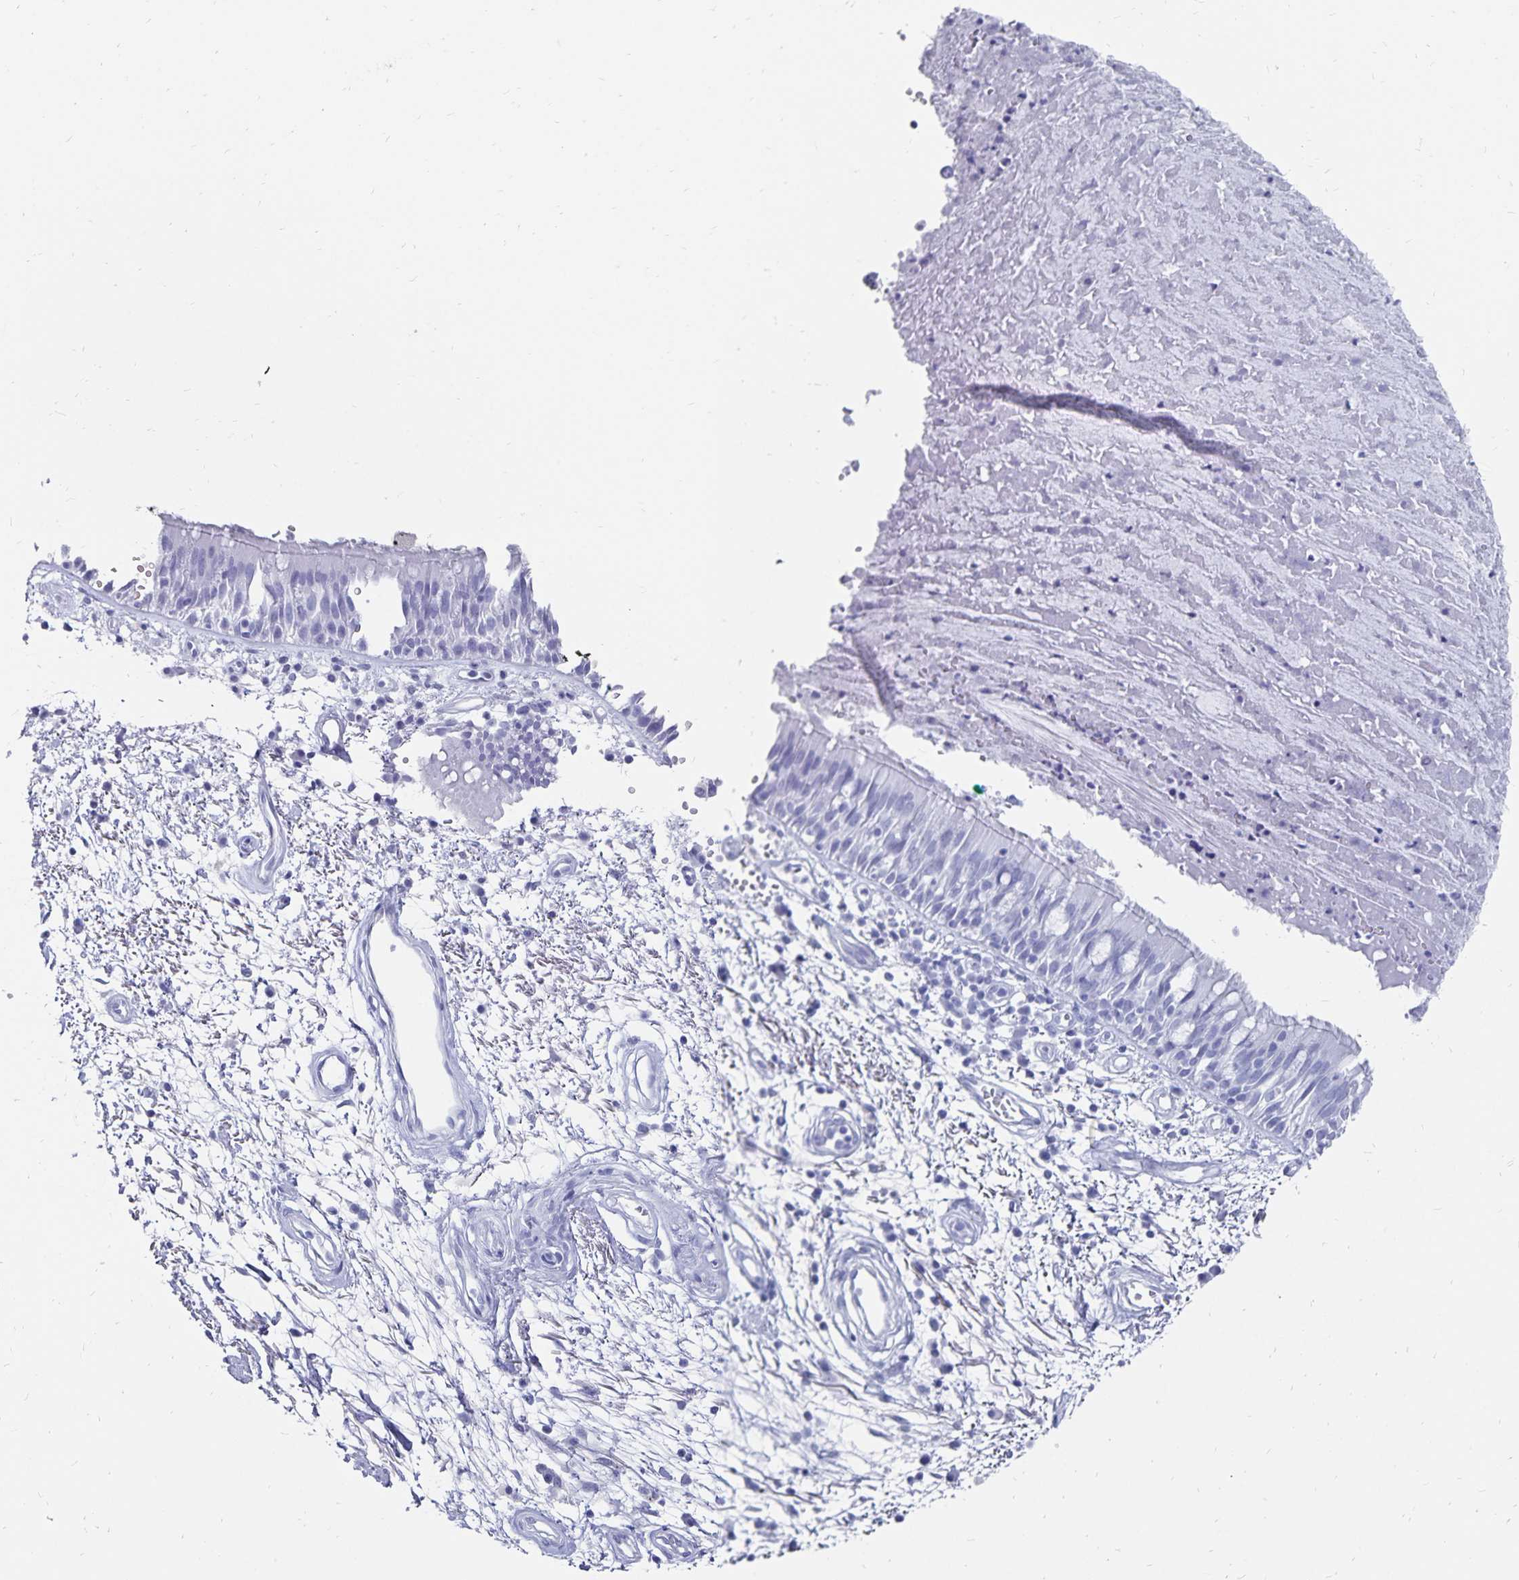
{"staining": {"intensity": "negative", "quantity": "none", "location": "none"}, "tissue": "bronchus", "cell_type": "Respiratory epithelial cells", "image_type": "normal", "snomed": [{"axis": "morphology", "description": "Normal tissue, NOS"}, {"axis": "morphology", "description": "Squamous cell carcinoma, NOS"}, {"axis": "topography", "description": "Cartilage tissue"}, {"axis": "topography", "description": "Bronchus"}, {"axis": "topography", "description": "Lung"}], "caption": "High magnification brightfield microscopy of unremarkable bronchus stained with DAB (brown) and counterstained with hematoxylin (blue): respiratory epithelial cells show no significant expression. (DAB (3,3'-diaminobenzidine) immunohistochemistry (IHC) with hematoxylin counter stain).", "gene": "ADH1A", "patient": {"sex": "male", "age": 66}}